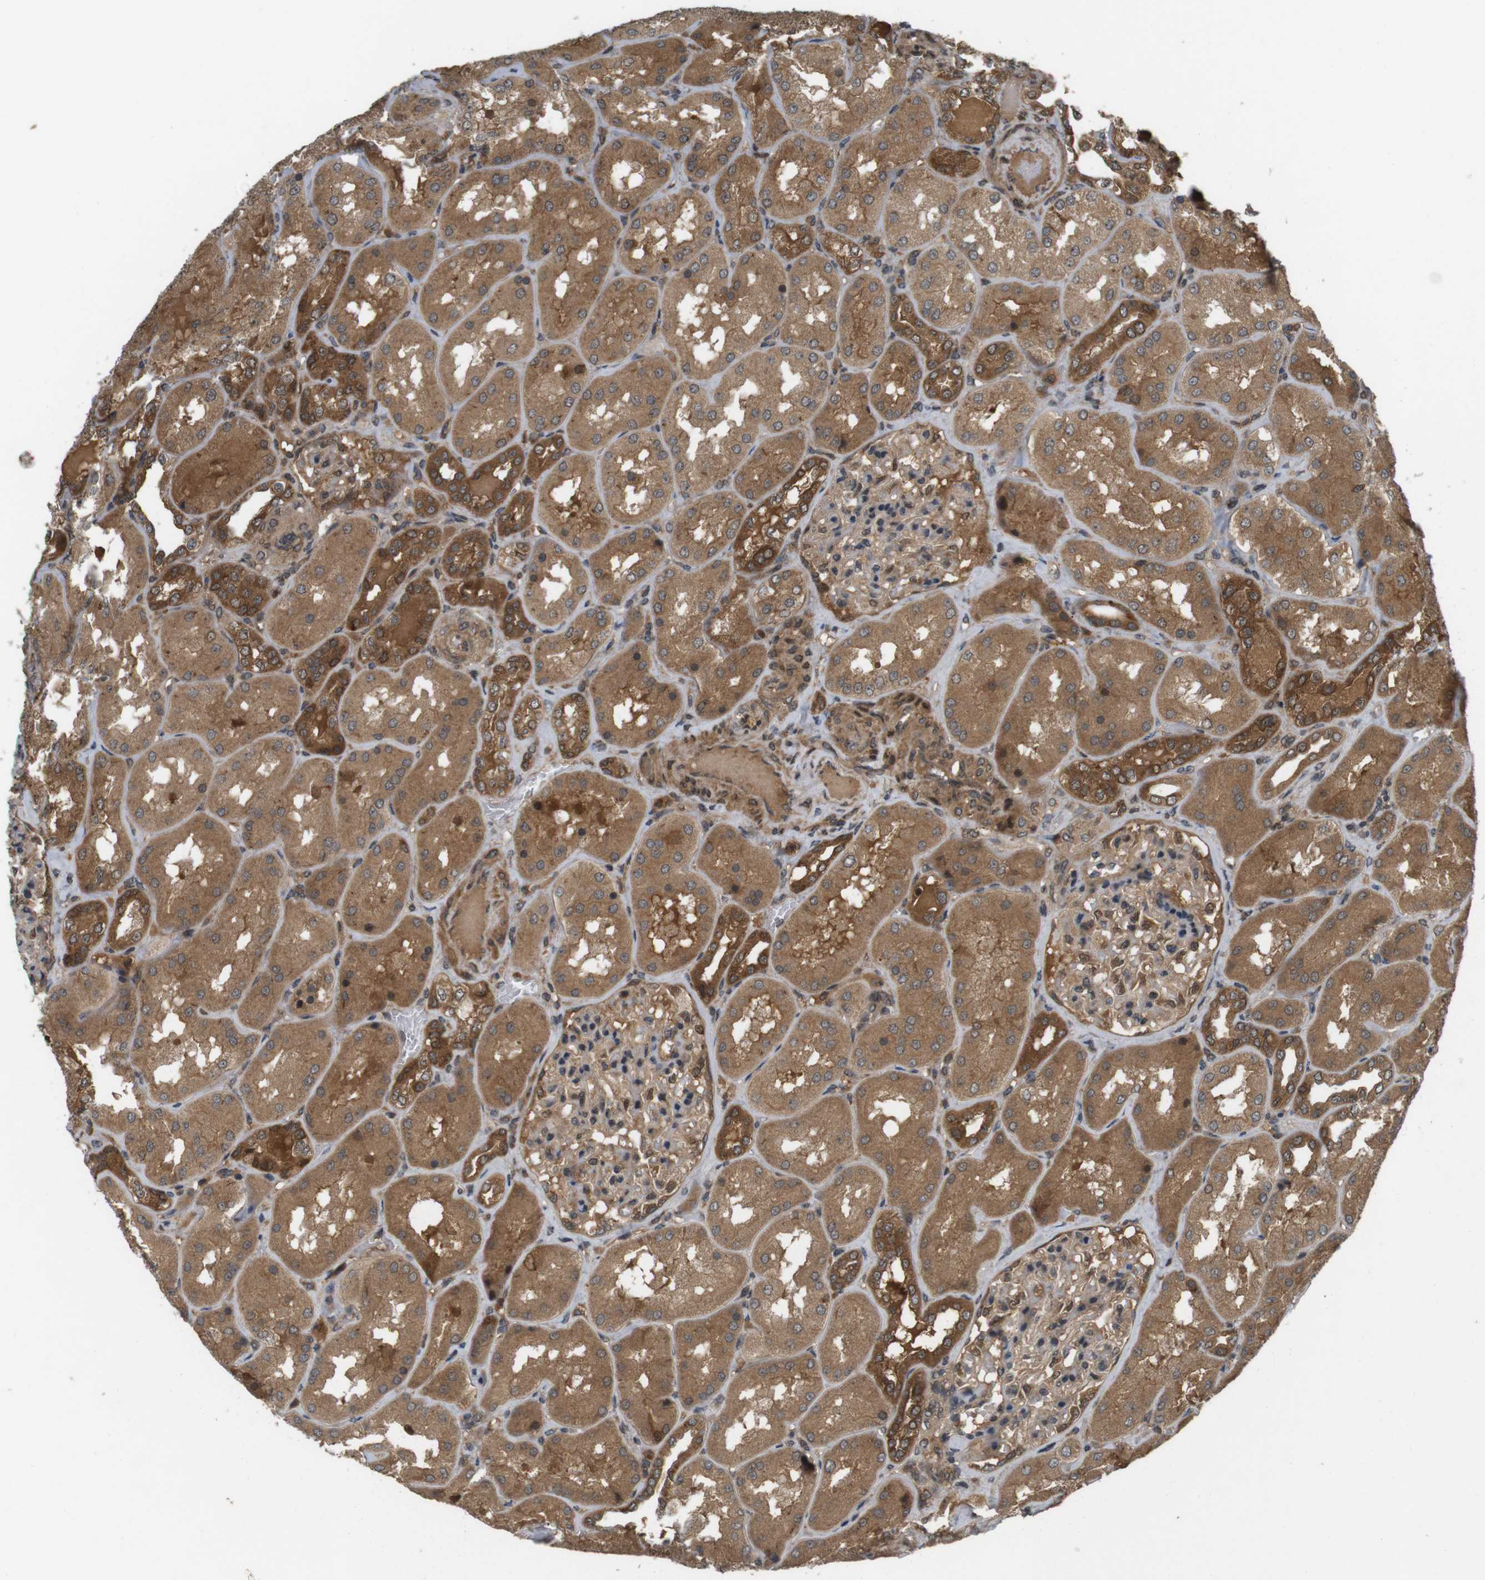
{"staining": {"intensity": "moderate", "quantity": ">75%", "location": "cytoplasmic/membranous,nuclear"}, "tissue": "kidney", "cell_type": "Cells in glomeruli", "image_type": "normal", "snomed": [{"axis": "morphology", "description": "Normal tissue, NOS"}, {"axis": "topography", "description": "Kidney"}], "caption": "Protein staining exhibits moderate cytoplasmic/membranous,nuclear expression in about >75% of cells in glomeruli in normal kidney. Using DAB (3,3'-diaminobenzidine) (brown) and hematoxylin (blue) stains, captured at high magnification using brightfield microscopy.", "gene": "NFKBIE", "patient": {"sex": "female", "age": 56}}